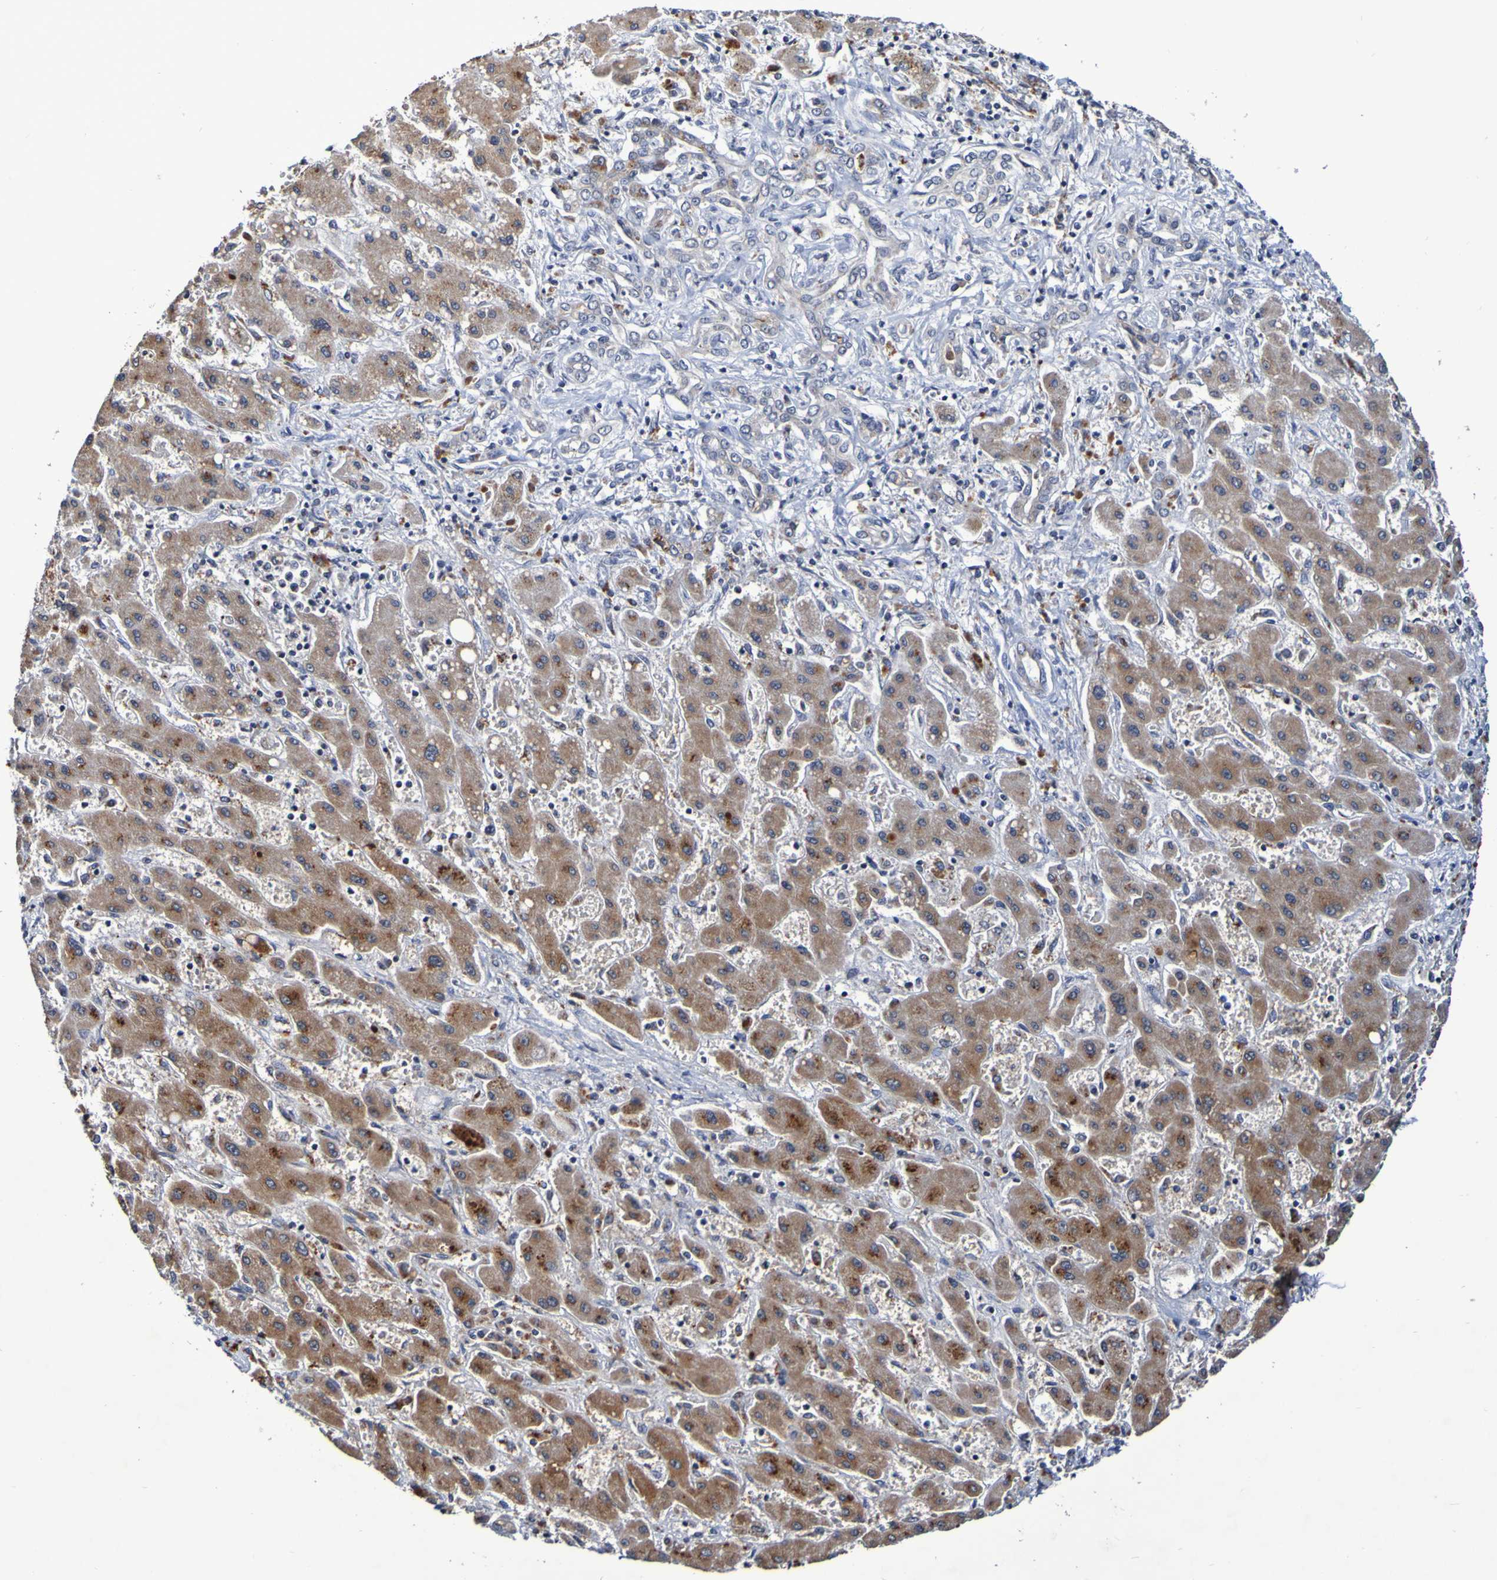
{"staining": {"intensity": "strong", "quantity": "<25%", "location": "cytoplasmic/membranous"}, "tissue": "liver cancer", "cell_type": "Tumor cells", "image_type": "cancer", "snomed": [{"axis": "morphology", "description": "Cholangiocarcinoma"}, {"axis": "topography", "description": "Liver"}], "caption": "Cholangiocarcinoma (liver) was stained to show a protein in brown. There is medium levels of strong cytoplasmic/membranous expression in about <25% of tumor cells.", "gene": "PTP4A2", "patient": {"sex": "male", "age": 50}}